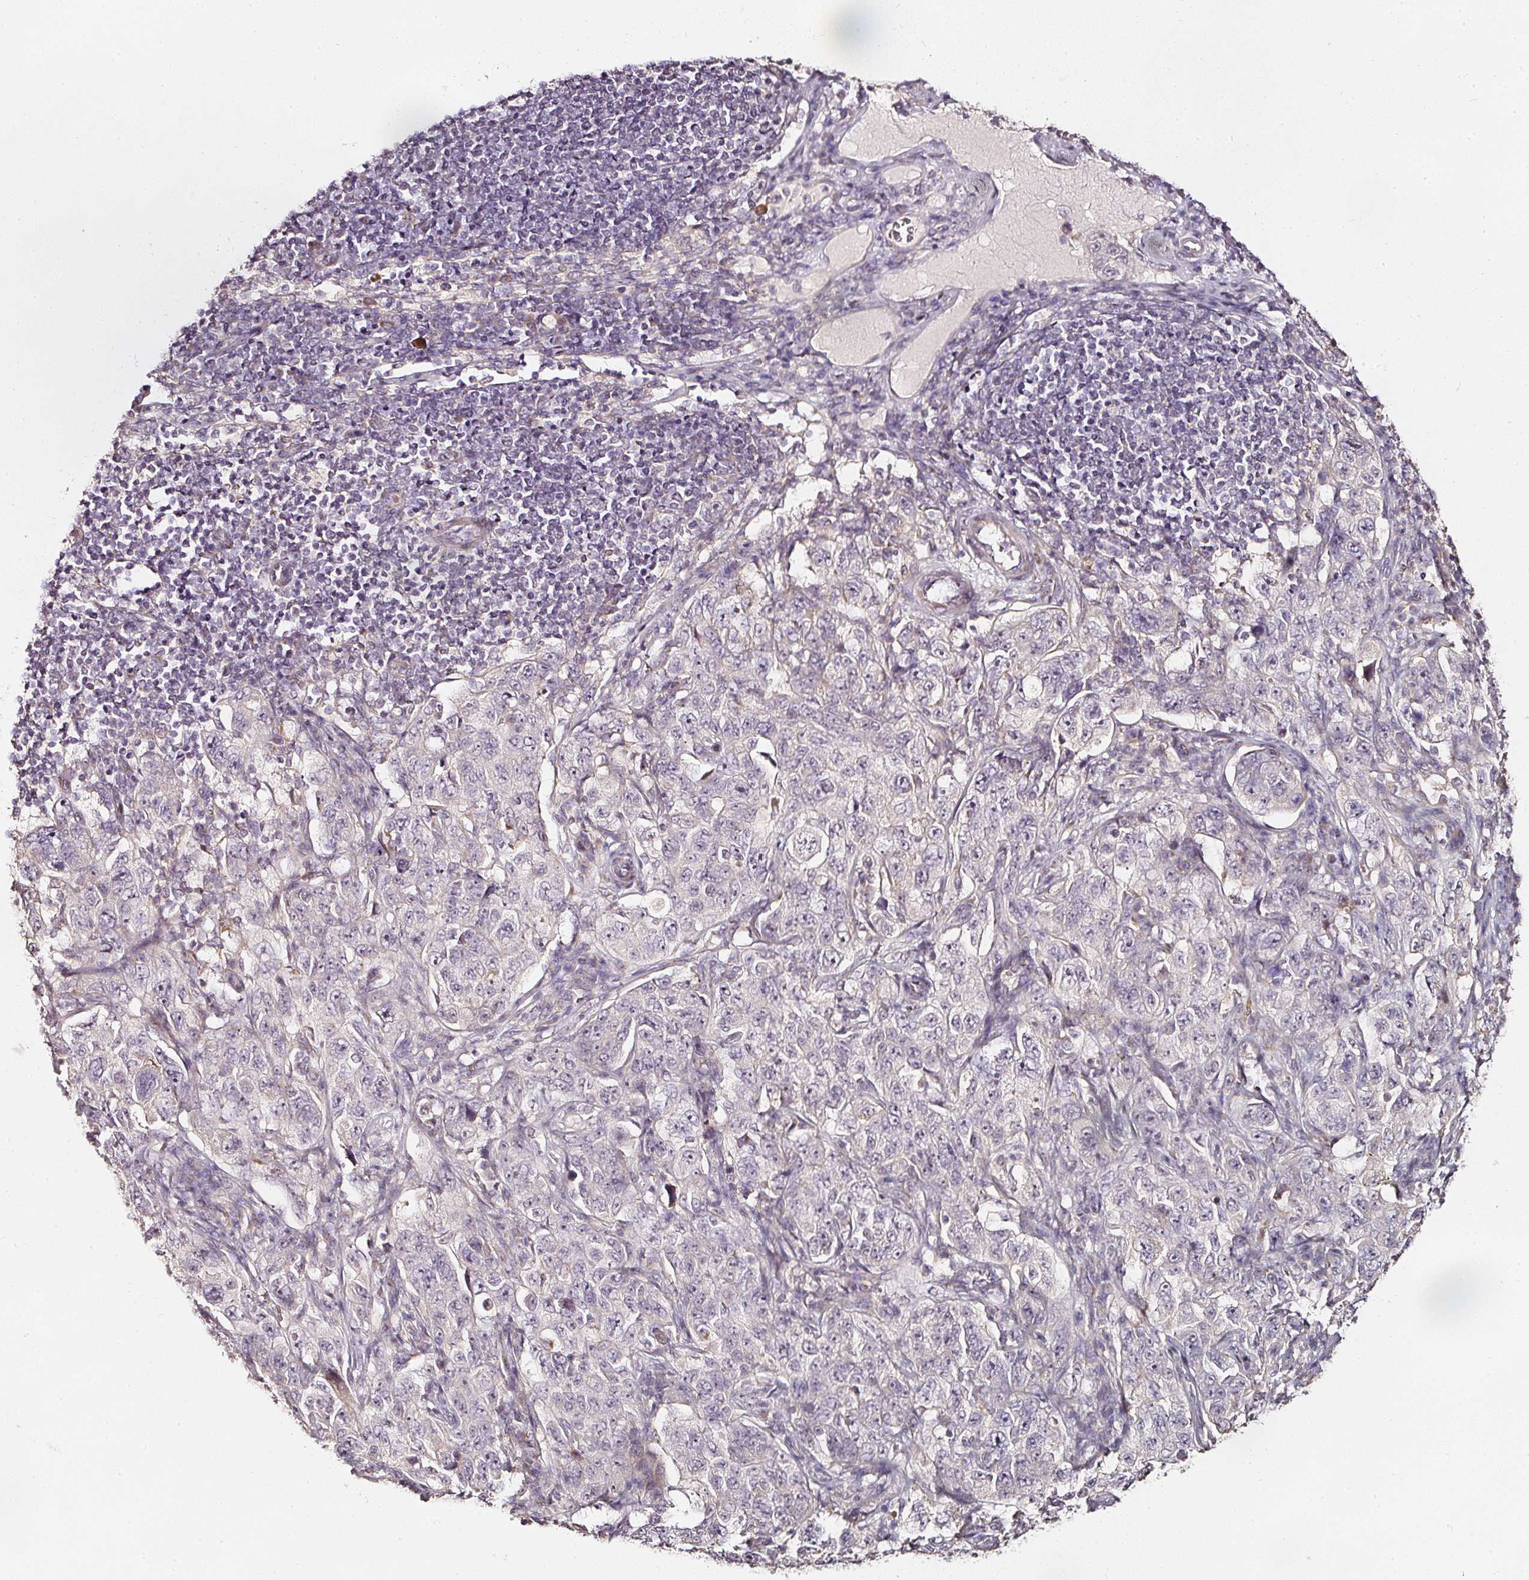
{"staining": {"intensity": "negative", "quantity": "none", "location": "none"}, "tissue": "pancreatic cancer", "cell_type": "Tumor cells", "image_type": "cancer", "snomed": [{"axis": "morphology", "description": "Adenocarcinoma, NOS"}, {"axis": "topography", "description": "Pancreas"}], "caption": "IHC photomicrograph of neoplastic tissue: pancreatic cancer (adenocarcinoma) stained with DAB exhibits no significant protein expression in tumor cells.", "gene": "NTRK1", "patient": {"sex": "male", "age": 68}}